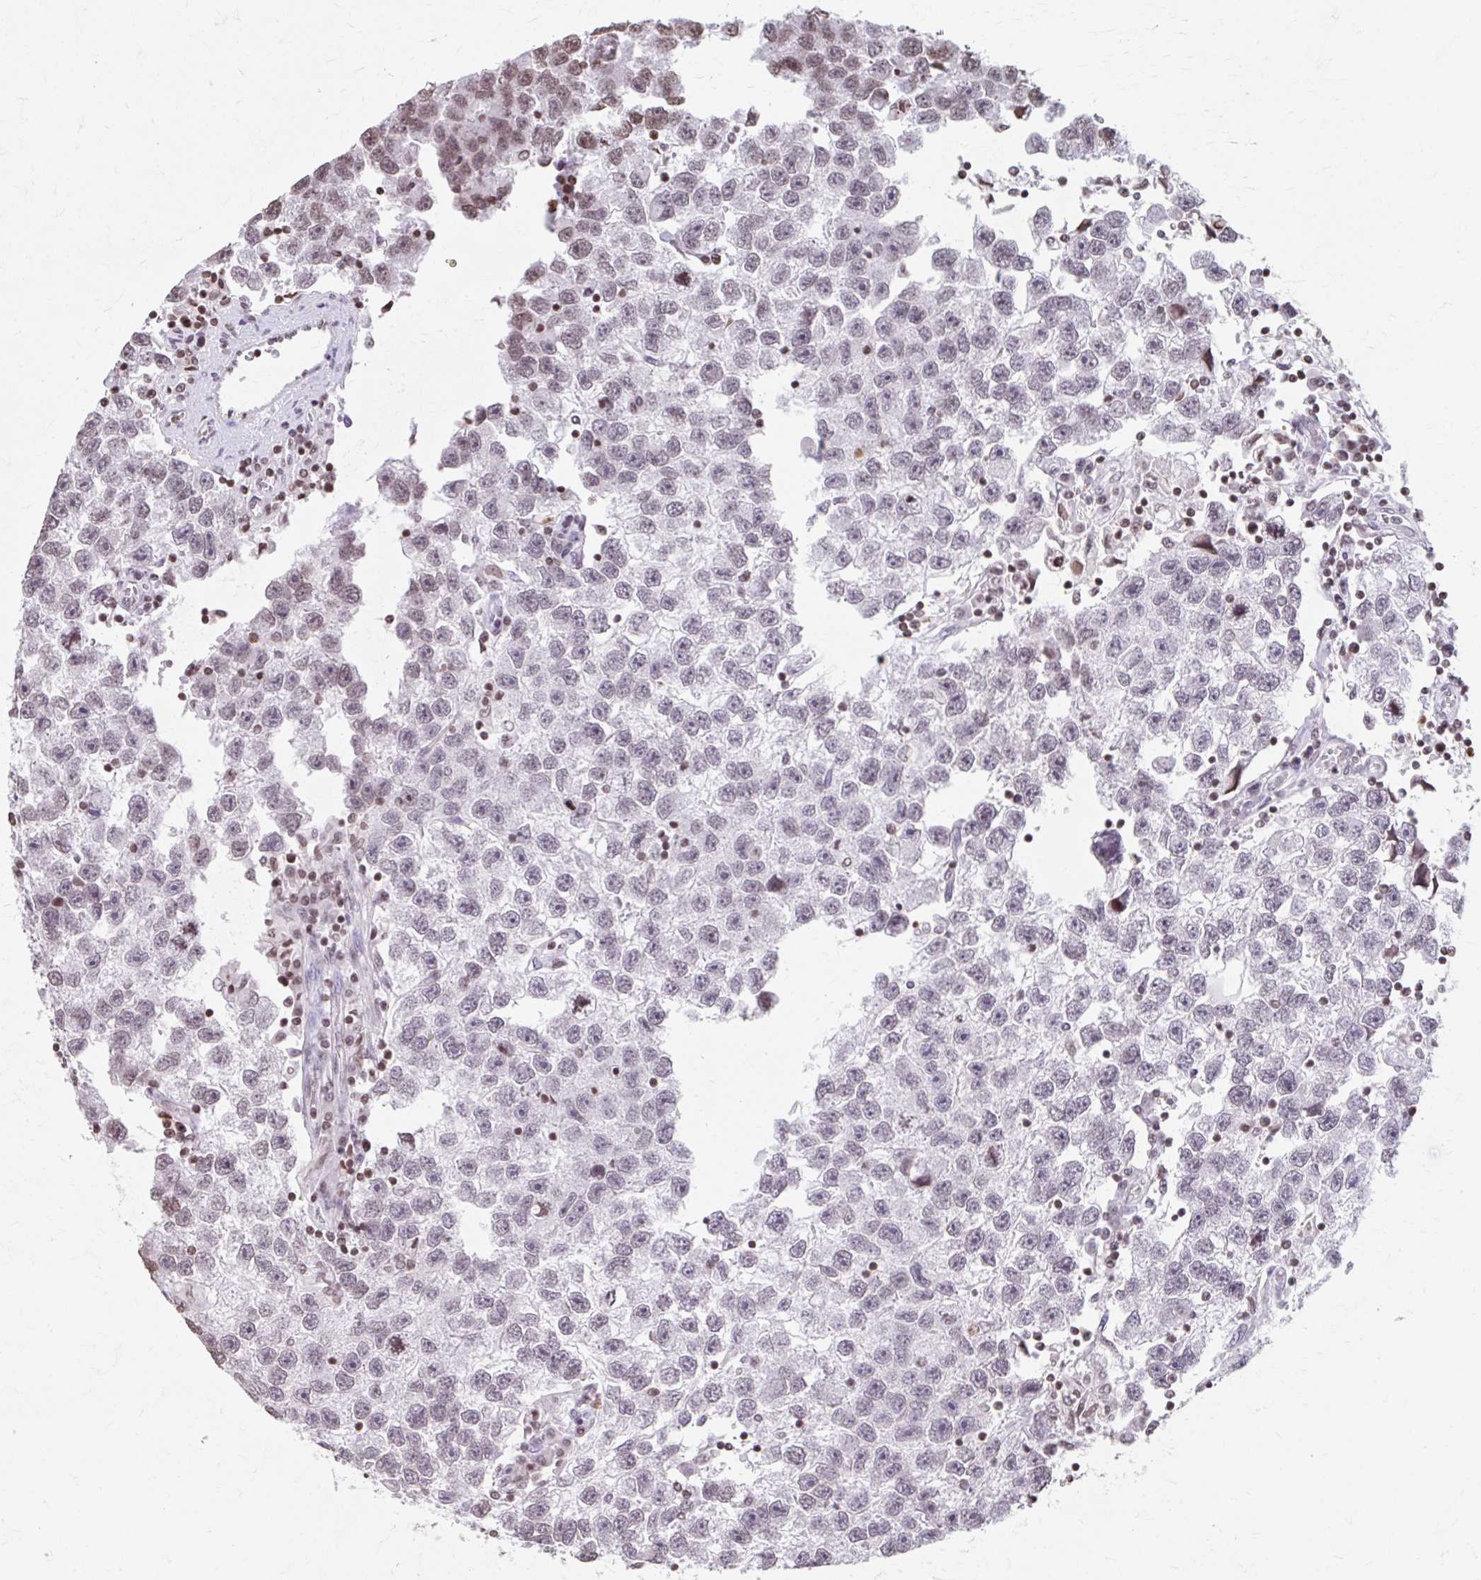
{"staining": {"intensity": "moderate", "quantity": "<25%", "location": "nuclear"}, "tissue": "testis cancer", "cell_type": "Tumor cells", "image_type": "cancer", "snomed": [{"axis": "morphology", "description": "Seminoma, NOS"}, {"axis": "topography", "description": "Testis"}], "caption": "Immunohistochemical staining of testis cancer (seminoma) demonstrates low levels of moderate nuclear protein expression in about <25% of tumor cells. (DAB IHC with brightfield microscopy, high magnification).", "gene": "ORC3", "patient": {"sex": "male", "age": 26}}